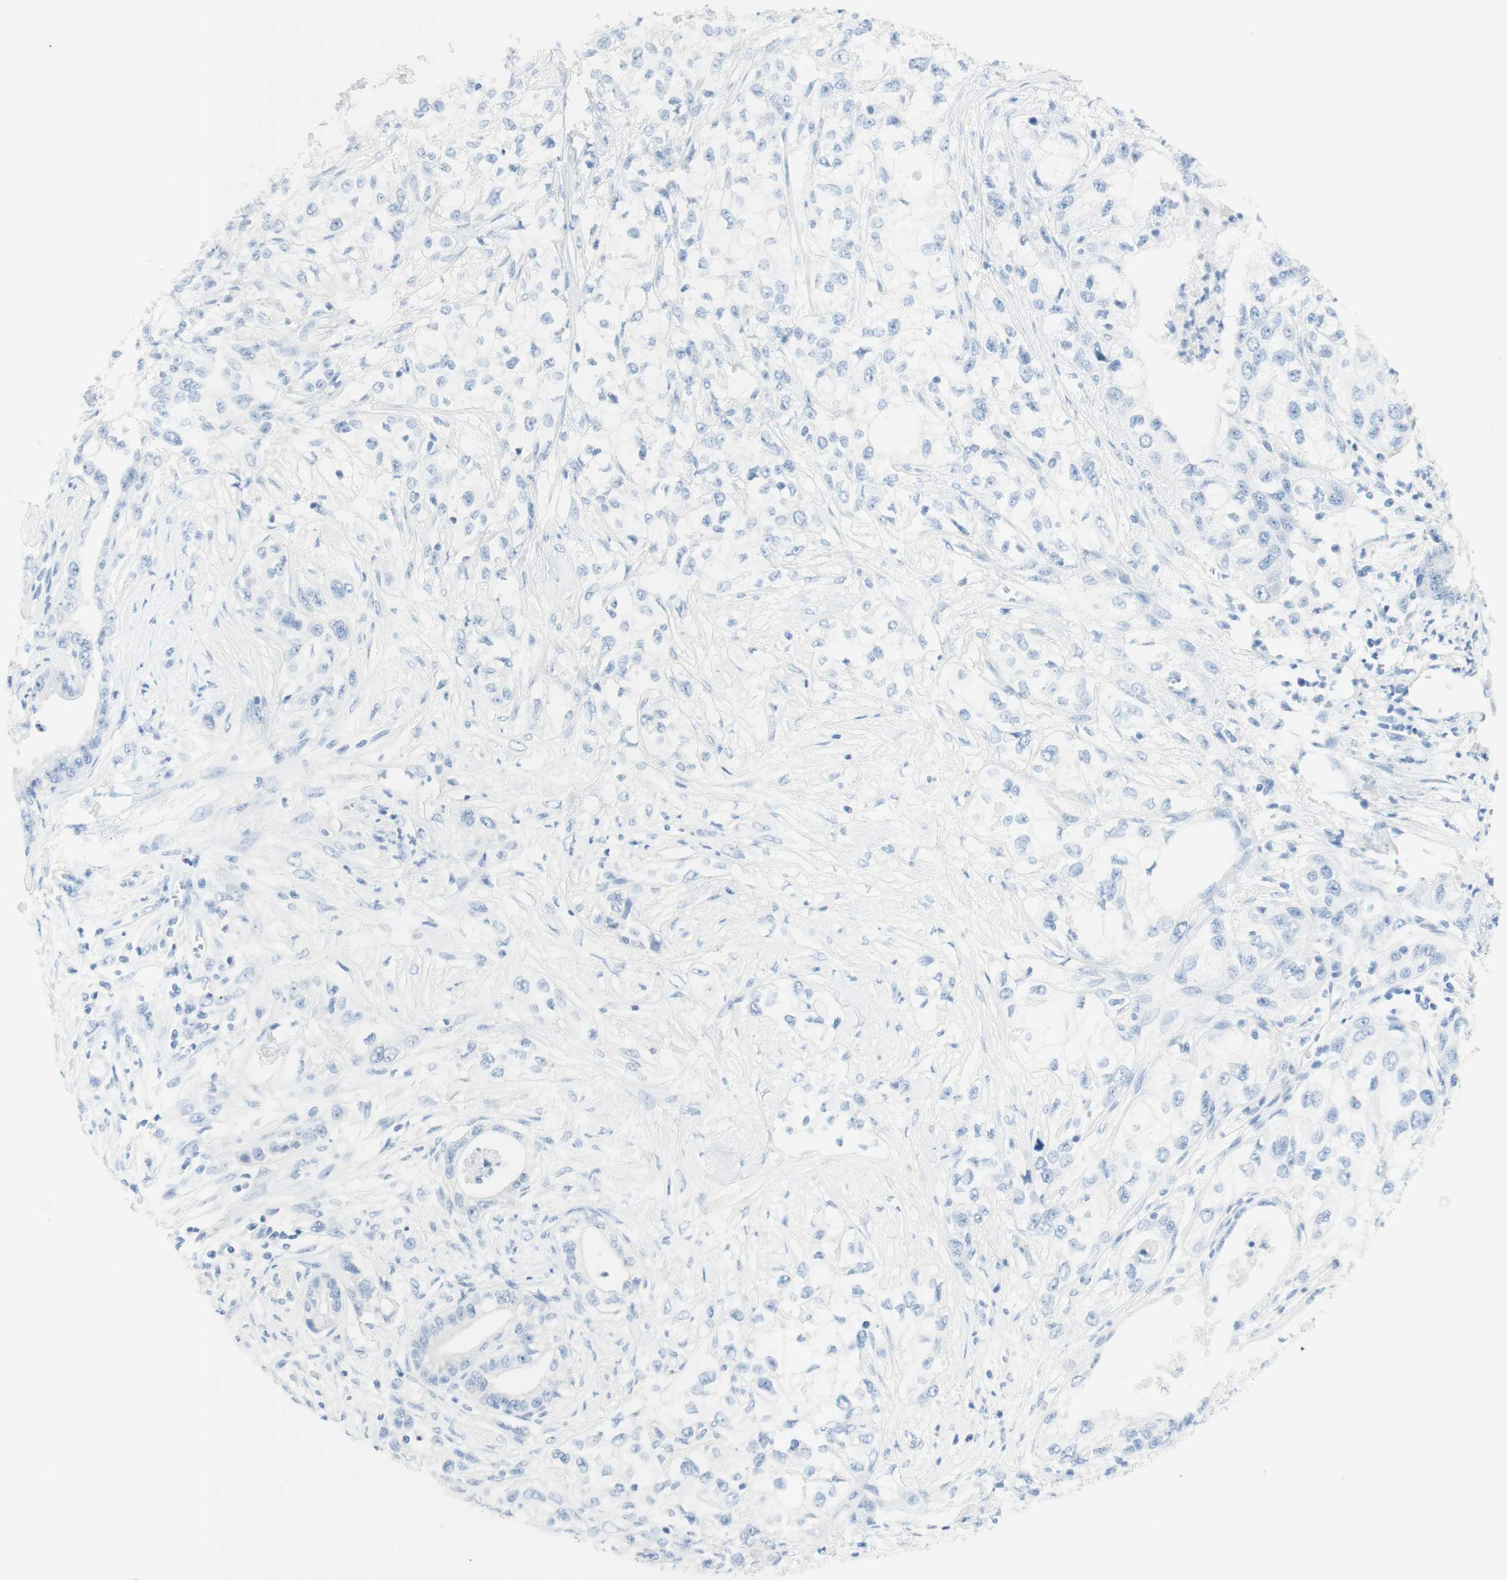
{"staining": {"intensity": "negative", "quantity": "none", "location": "none"}, "tissue": "pancreatic cancer", "cell_type": "Tumor cells", "image_type": "cancer", "snomed": [{"axis": "morphology", "description": "Adenocarcinoma, NOS"}, {"axis": "topography", "description": "Pancreas"}], "caption": "Pancreatic adenocarcinoma stained for a protein using IHC displays no staining tumor cells.", "gene": "TPO", "patient": {"sex": "female", "age": 70}}